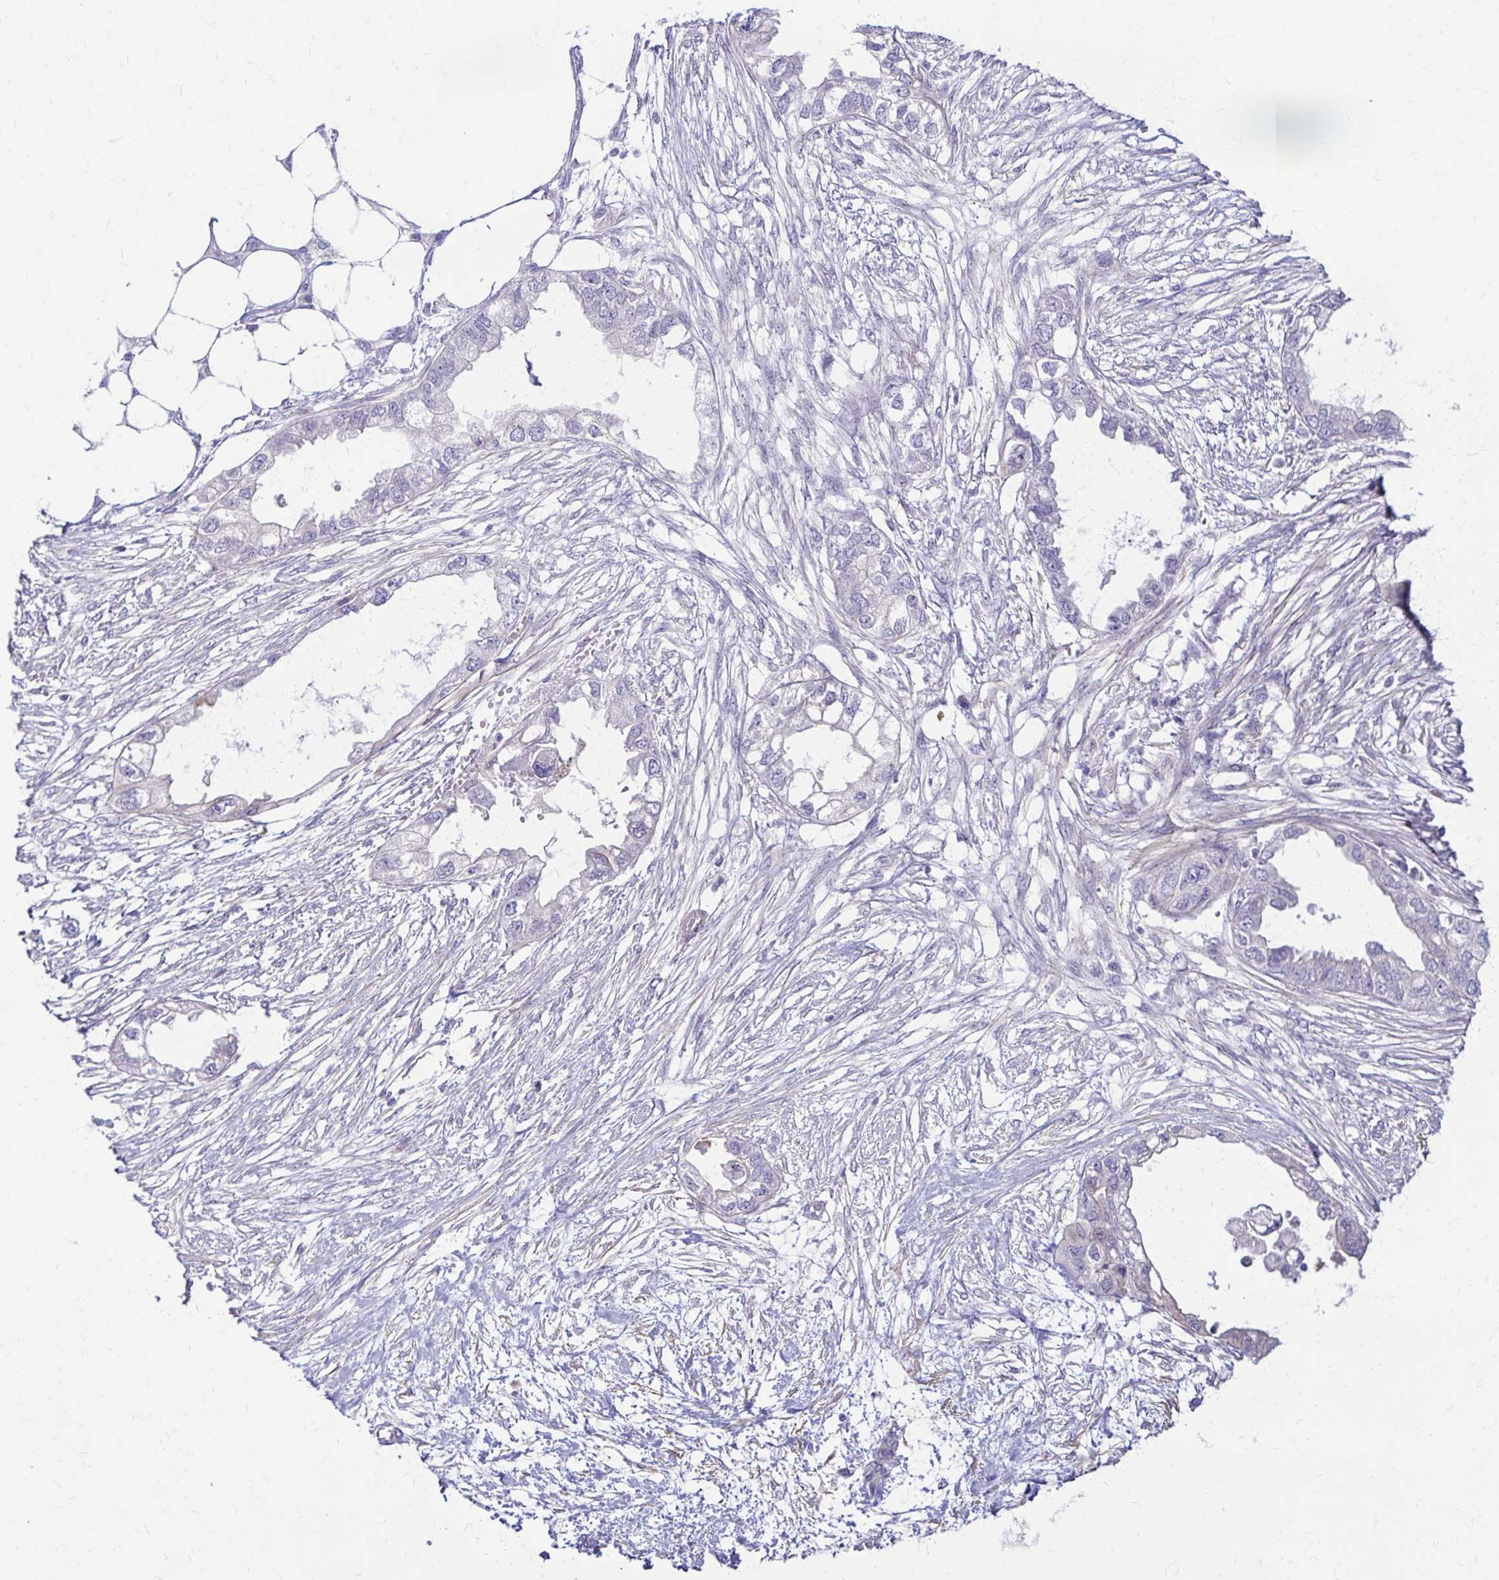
{"staining": {"intensity": "negative", "quantity": "none", "location": "none"}, "tissue": "endometrial cancer", "cell_type": "Tumor cells", "image_type": "cancer", "snomed": [{"axis": "morphology", "description": "Adenocarcinoma, NOS"}, {"axis": "morphology", "description": "Adenocarcinoma, metastatic, NOS"}, {"axis": "topography", "description": "Adipose tissue"}, {"axis": "topography", "description": "Endometrium"}], "caption": "DAB (3,3'-diaminobenzidine) immunohistochemical staining of human endometrial cancer reveals no significant positivity in tumor cells. The staining was performed using DAB (3,3'-diaminobenzidine) to visualize the protein expression in brown, while the nuclei were stained in blue with hematoxylin (Magnification: 20x).", "gene": "DSP", "patient": {"sex": "female", "age": 67}}